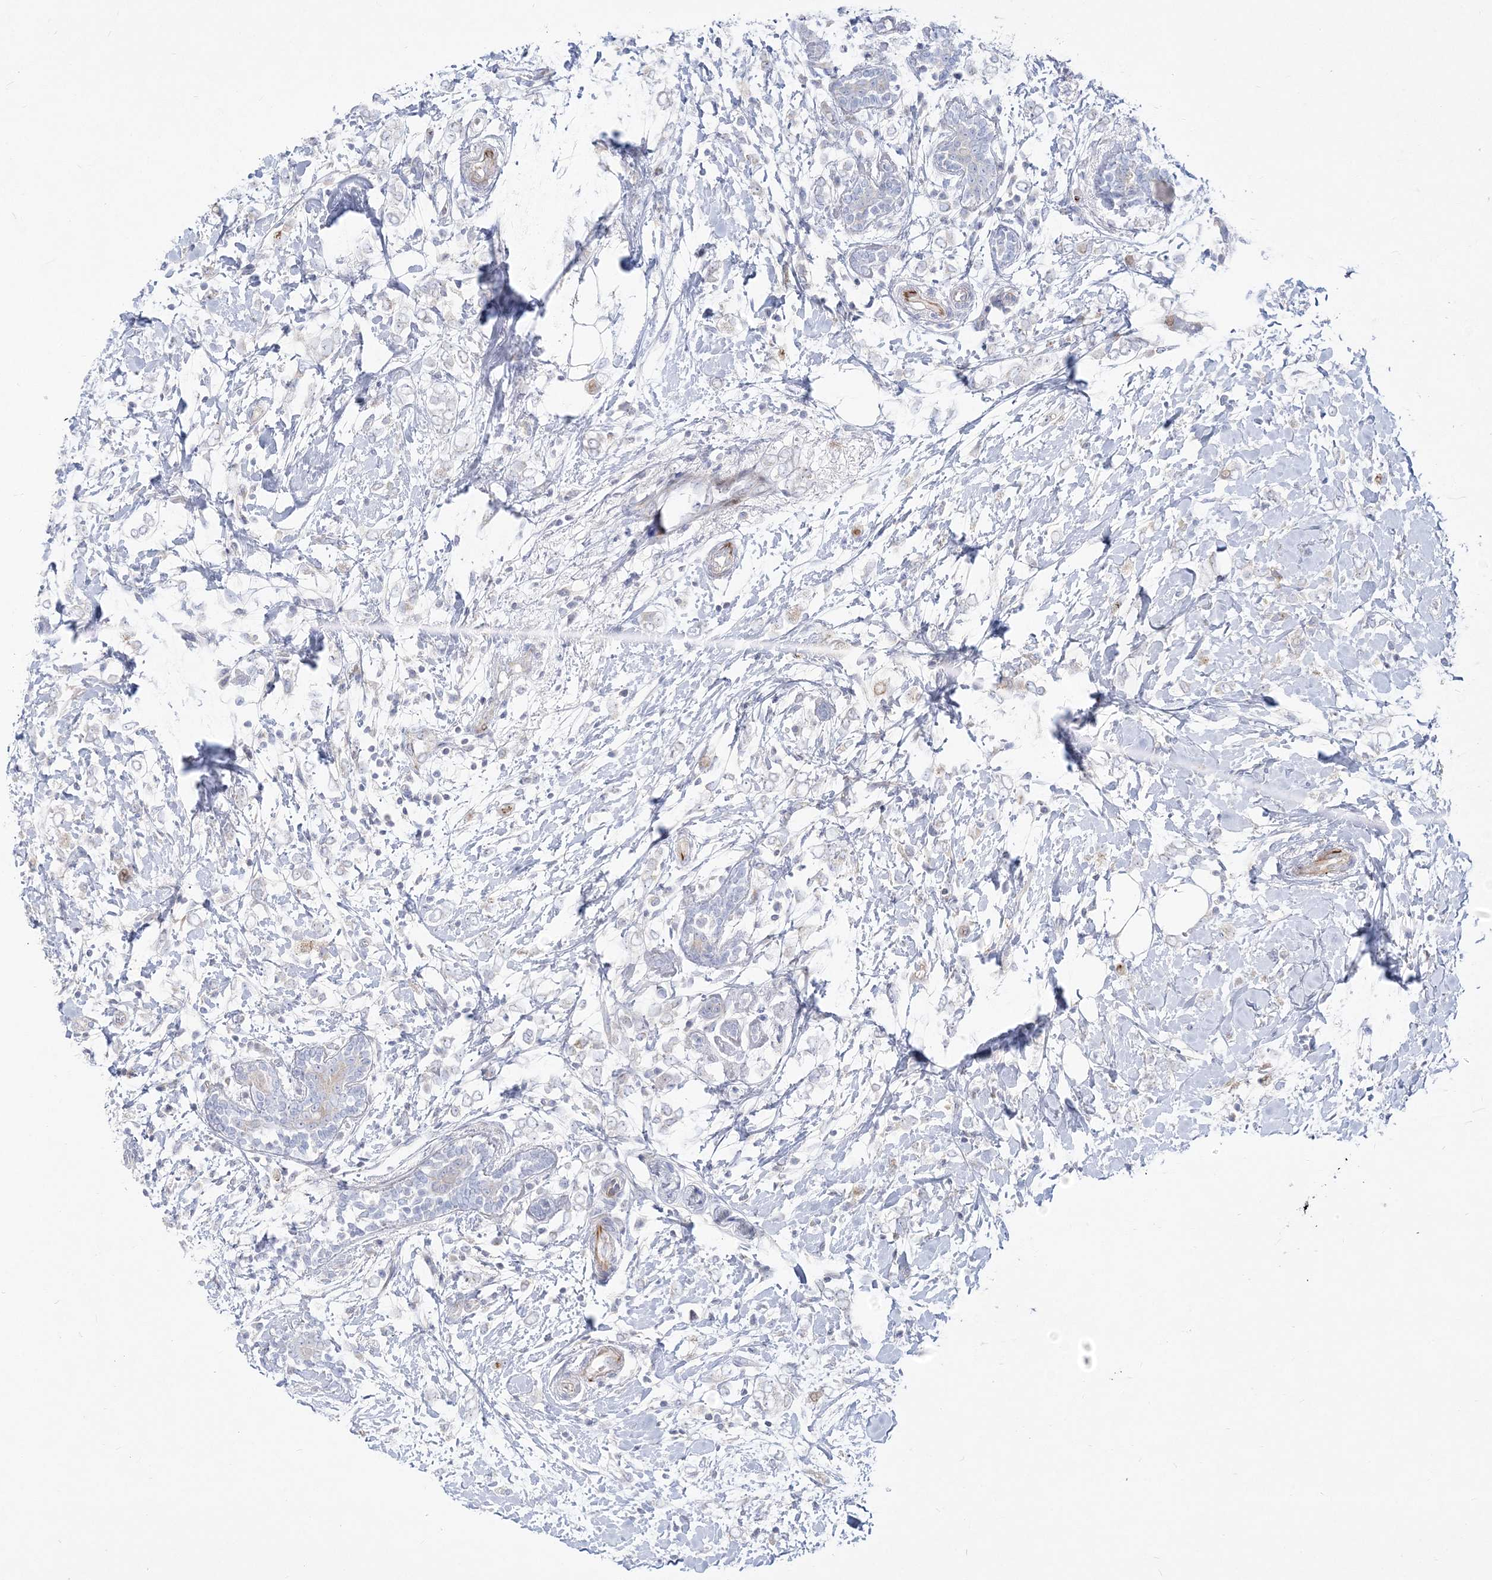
{"staining": {"intensity": "negative", "quantity": "none", "location": "none"}, "tissue": "breast cancer", "cell_type": "Tumor cells", "image_type": "cancer", "snomed": [{"axis": "morphology", "description": "Normal tissue, NOS"}, {"axis": "morphology", "description": "Lobular carcinoma"}, {"axis": "topography", "description": "Breast"}], "caption": "Protein analysis of breast cancer reveals no significant positivity in tumor cells.", "gene": "GPAT2", "patient": {"sex": "female", "age": 47}}